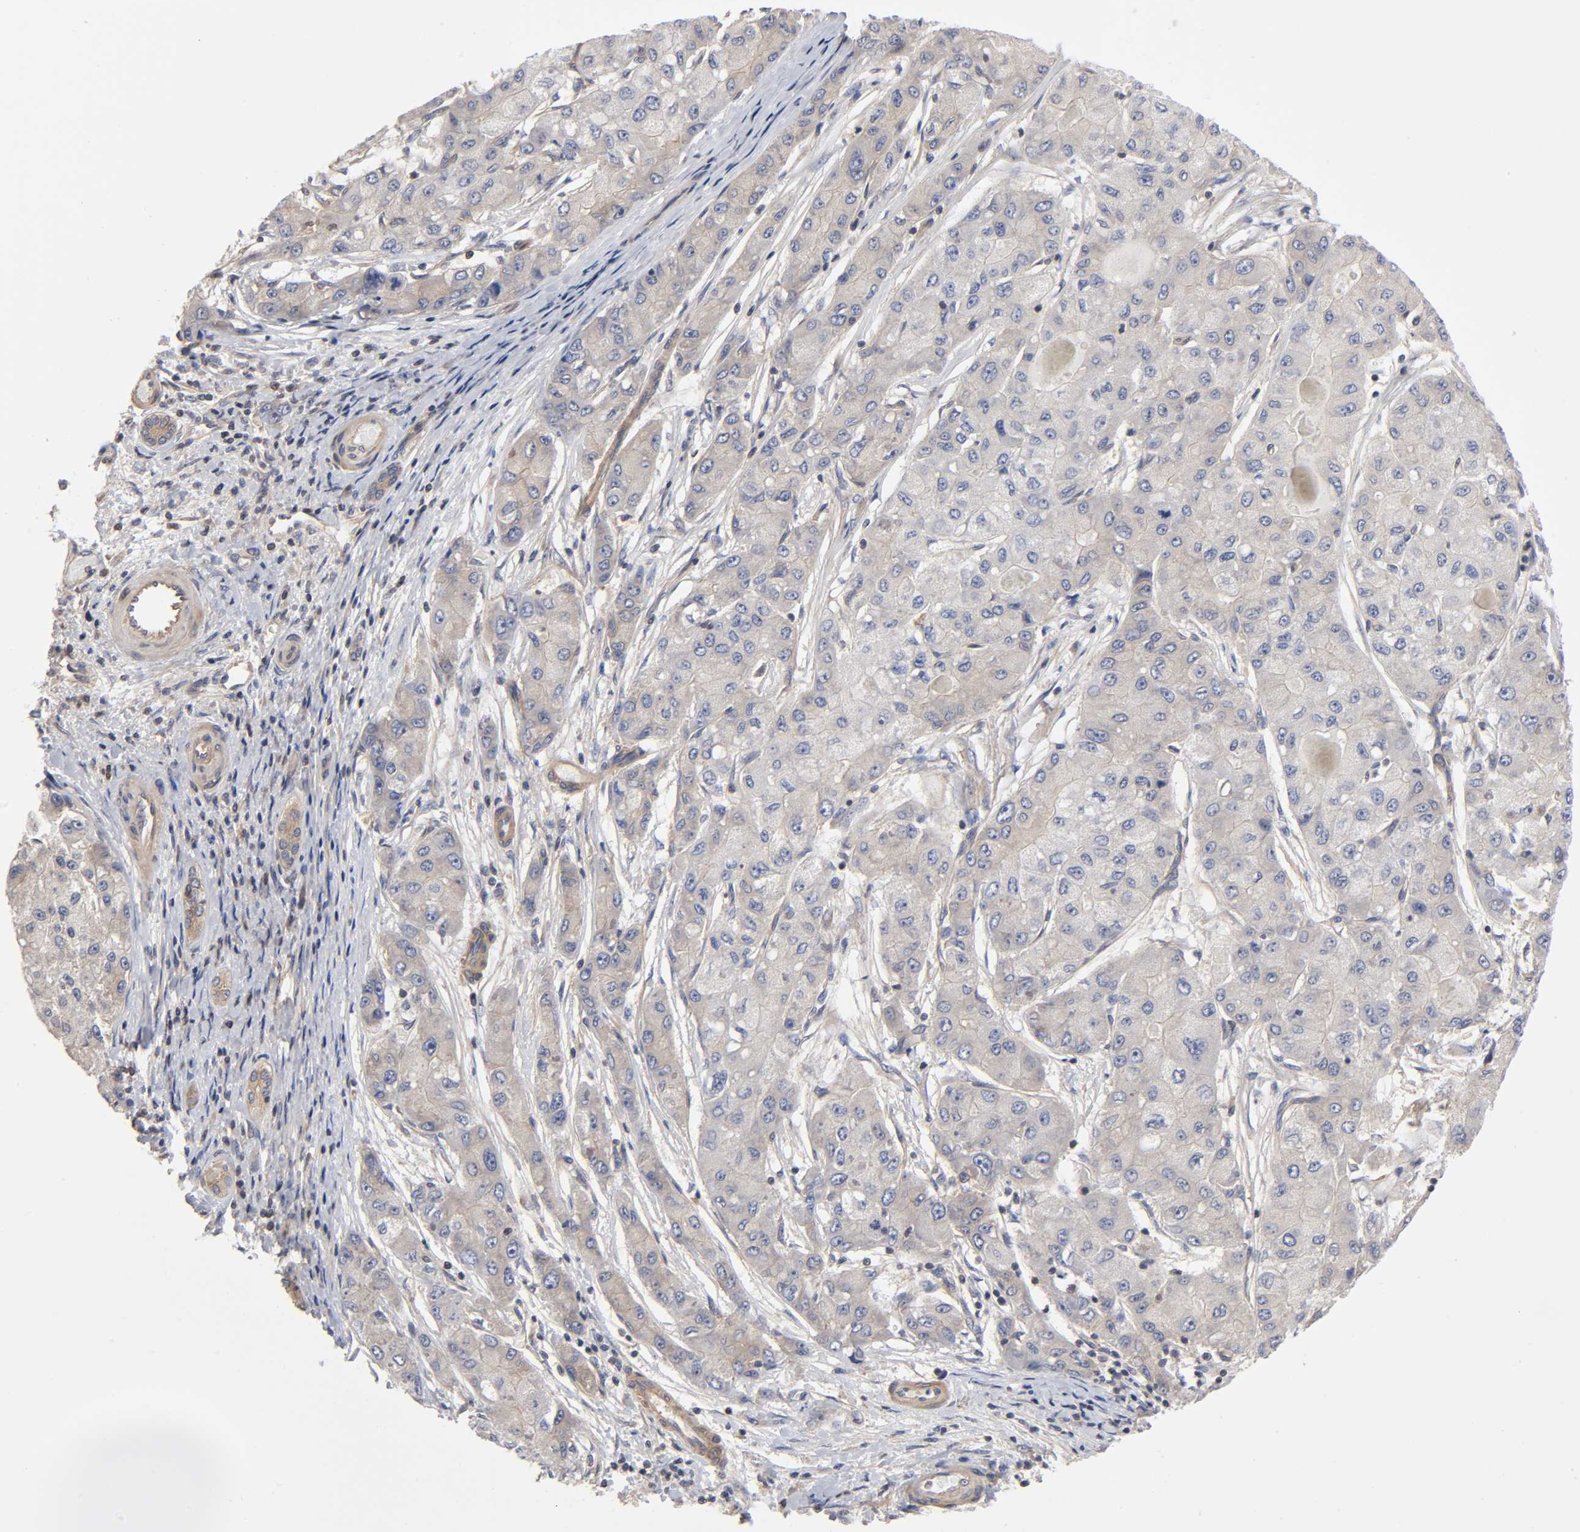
{"staining": {"intensity": "weak", "quantity": "25%-75%", "location": "cytoplasmic/membranous"}, "tissue": "liver cancer", "cell_type": "Tumor cells", "image_type": "cancer", "snomed": [{"axis": "morphology", "description": "Carcinoma, Hepatocellular, NOS"}, {"axis": "topography", "description": "Liver"}], "caption": "Hepatocellular carcinoma (liver) stained with a brown dye demonstrates weak cytoplasmic/membranous positive staining in about 25%-75% of tumor cells.", "gene": "STRN3", "patient": {"sex": "male", "age": 80}}